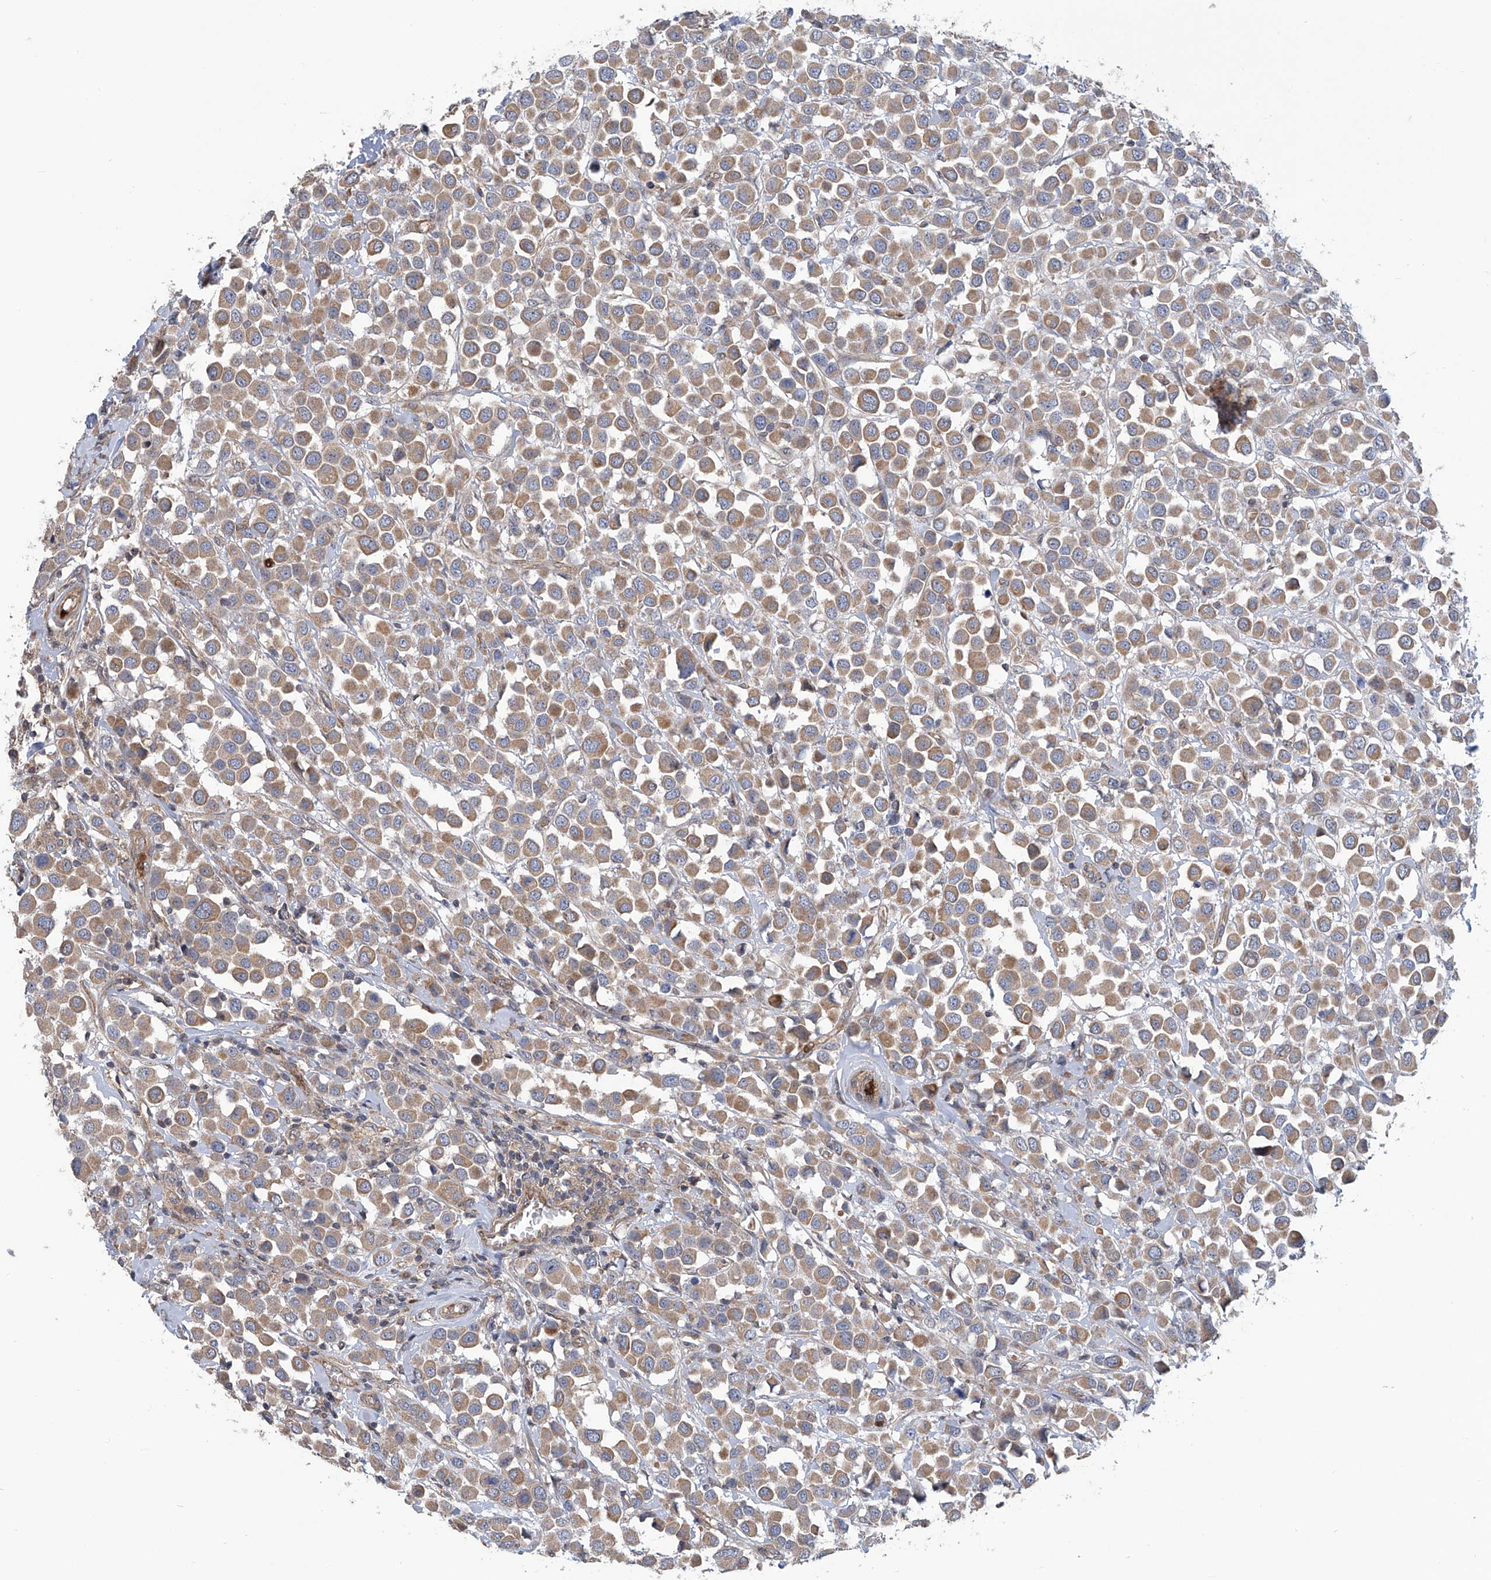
{"staining": {"intensity": "weak", "quantity": ">75%", "location": "cytoplasmic/membranous"}, "tissue": "breast cancer", "cell_type": "Tumor cells", "image_type": "cancer", "snomed": [{"axis": "morphology", "description": "Duct carcinoma"}, {"axis": "topography", "description": "Breast"}], "caption": "Breast cancer stained for a protein demonstrates weak cytoplasmic/membranous positivity in tumor cells.", "gene": "EIF2D", "patient": {"sex": "female", "age": 61}}